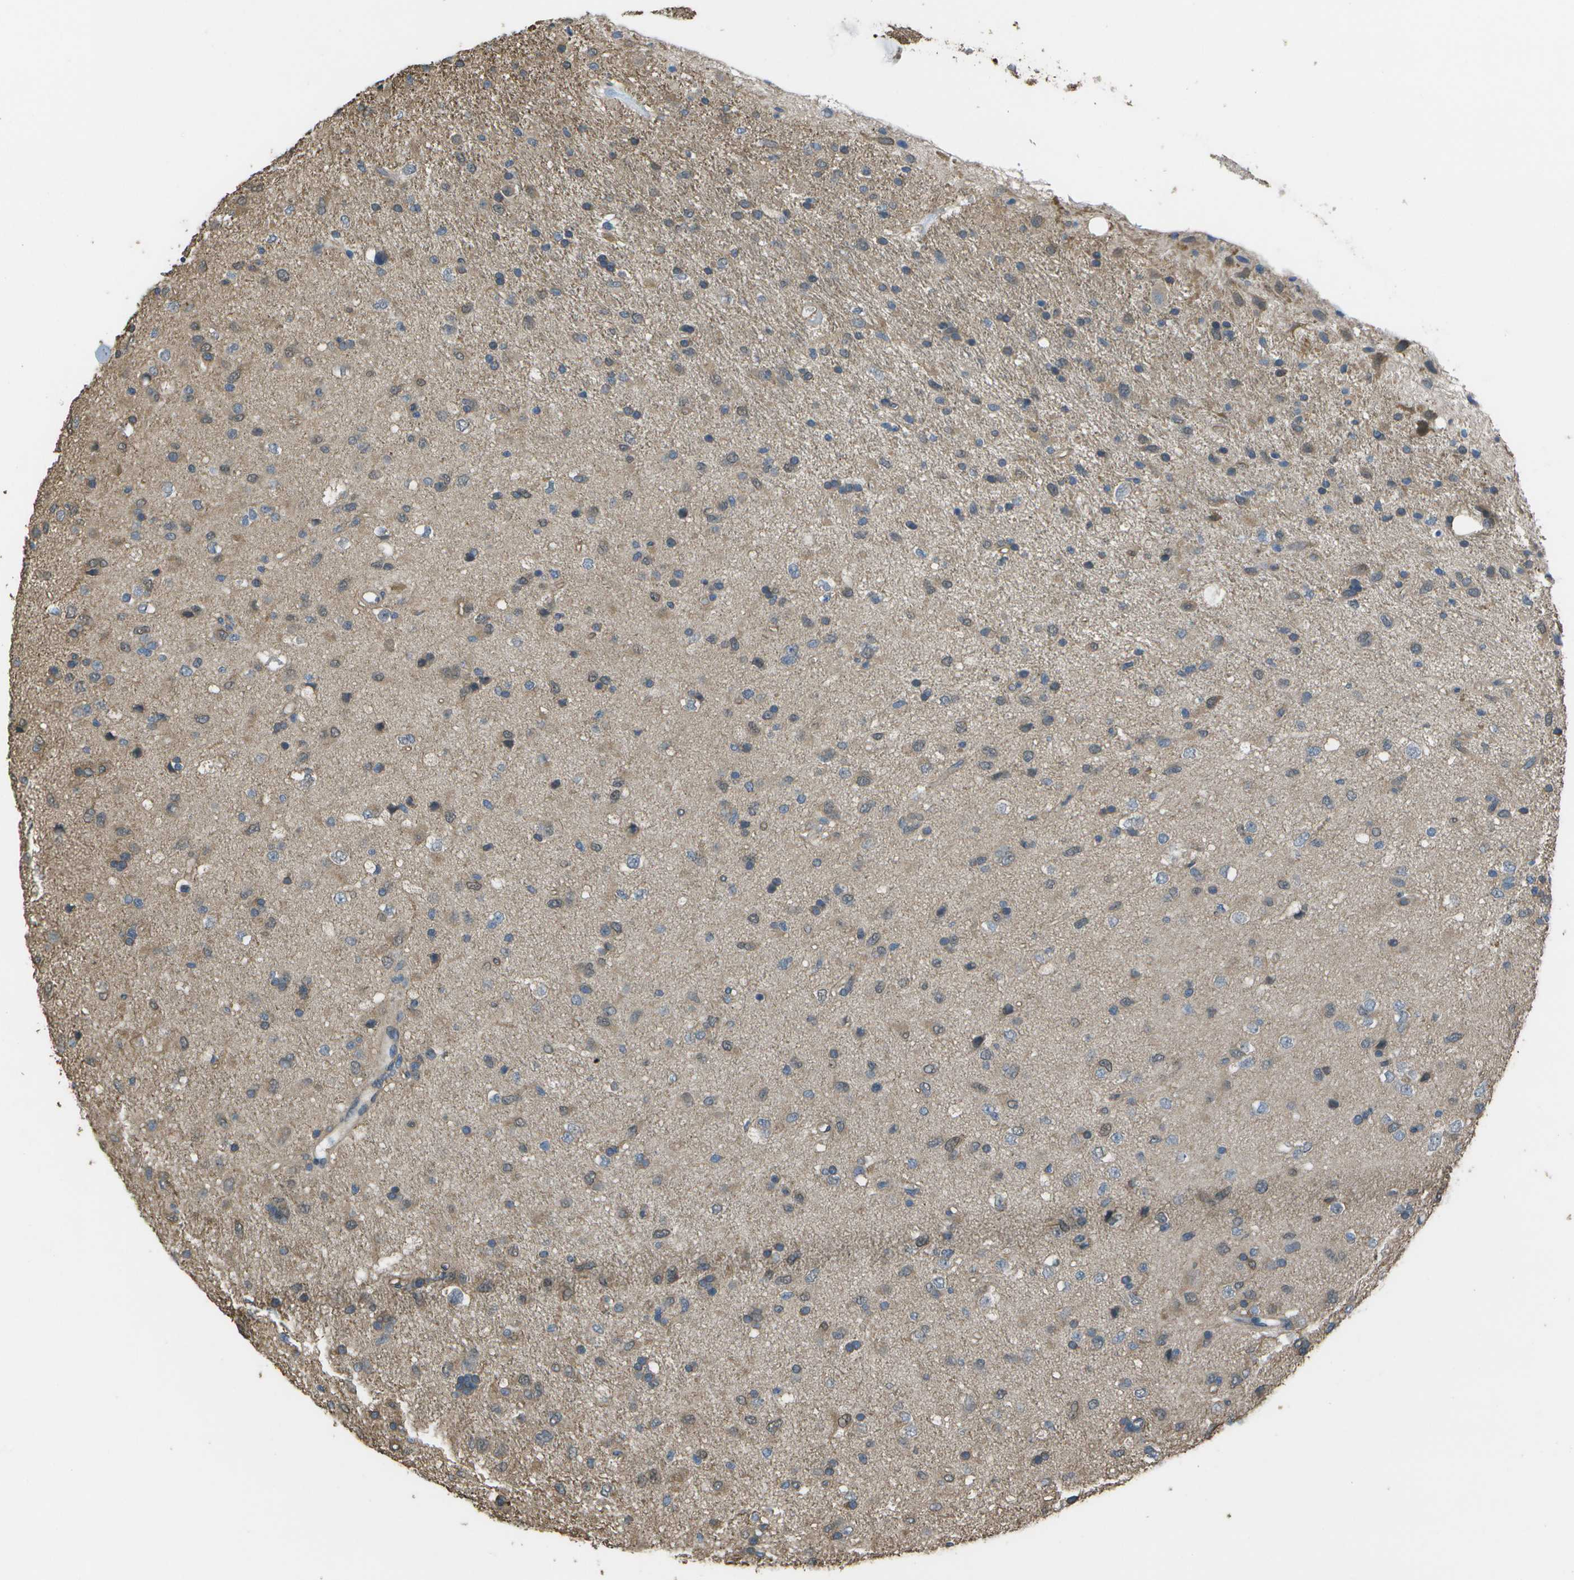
{"staining": {"intensity": "weak", "quantity": "<25%", "location": "cytoplasmic/membranous"}, "tissue": "glioma", "cell_type": "Tumor cells", "image_type": "cancer", "snomed": [{"axis": "morphology", "description": "Glioma, malignant, Low grade"}, {"axis": "topography", "description": "Brain"}], "caption": "High power microscopy image of an immunohistochemistry (IHC) micrograph of glioma, revealing no significant staining in tumor cells. (DAB (3,3'-diaminobenzidine) immunohistochemistry with hematoxylin counter stain).", "gene": "CLNS1A", "patient": {"sex": "male", "age": 77}}